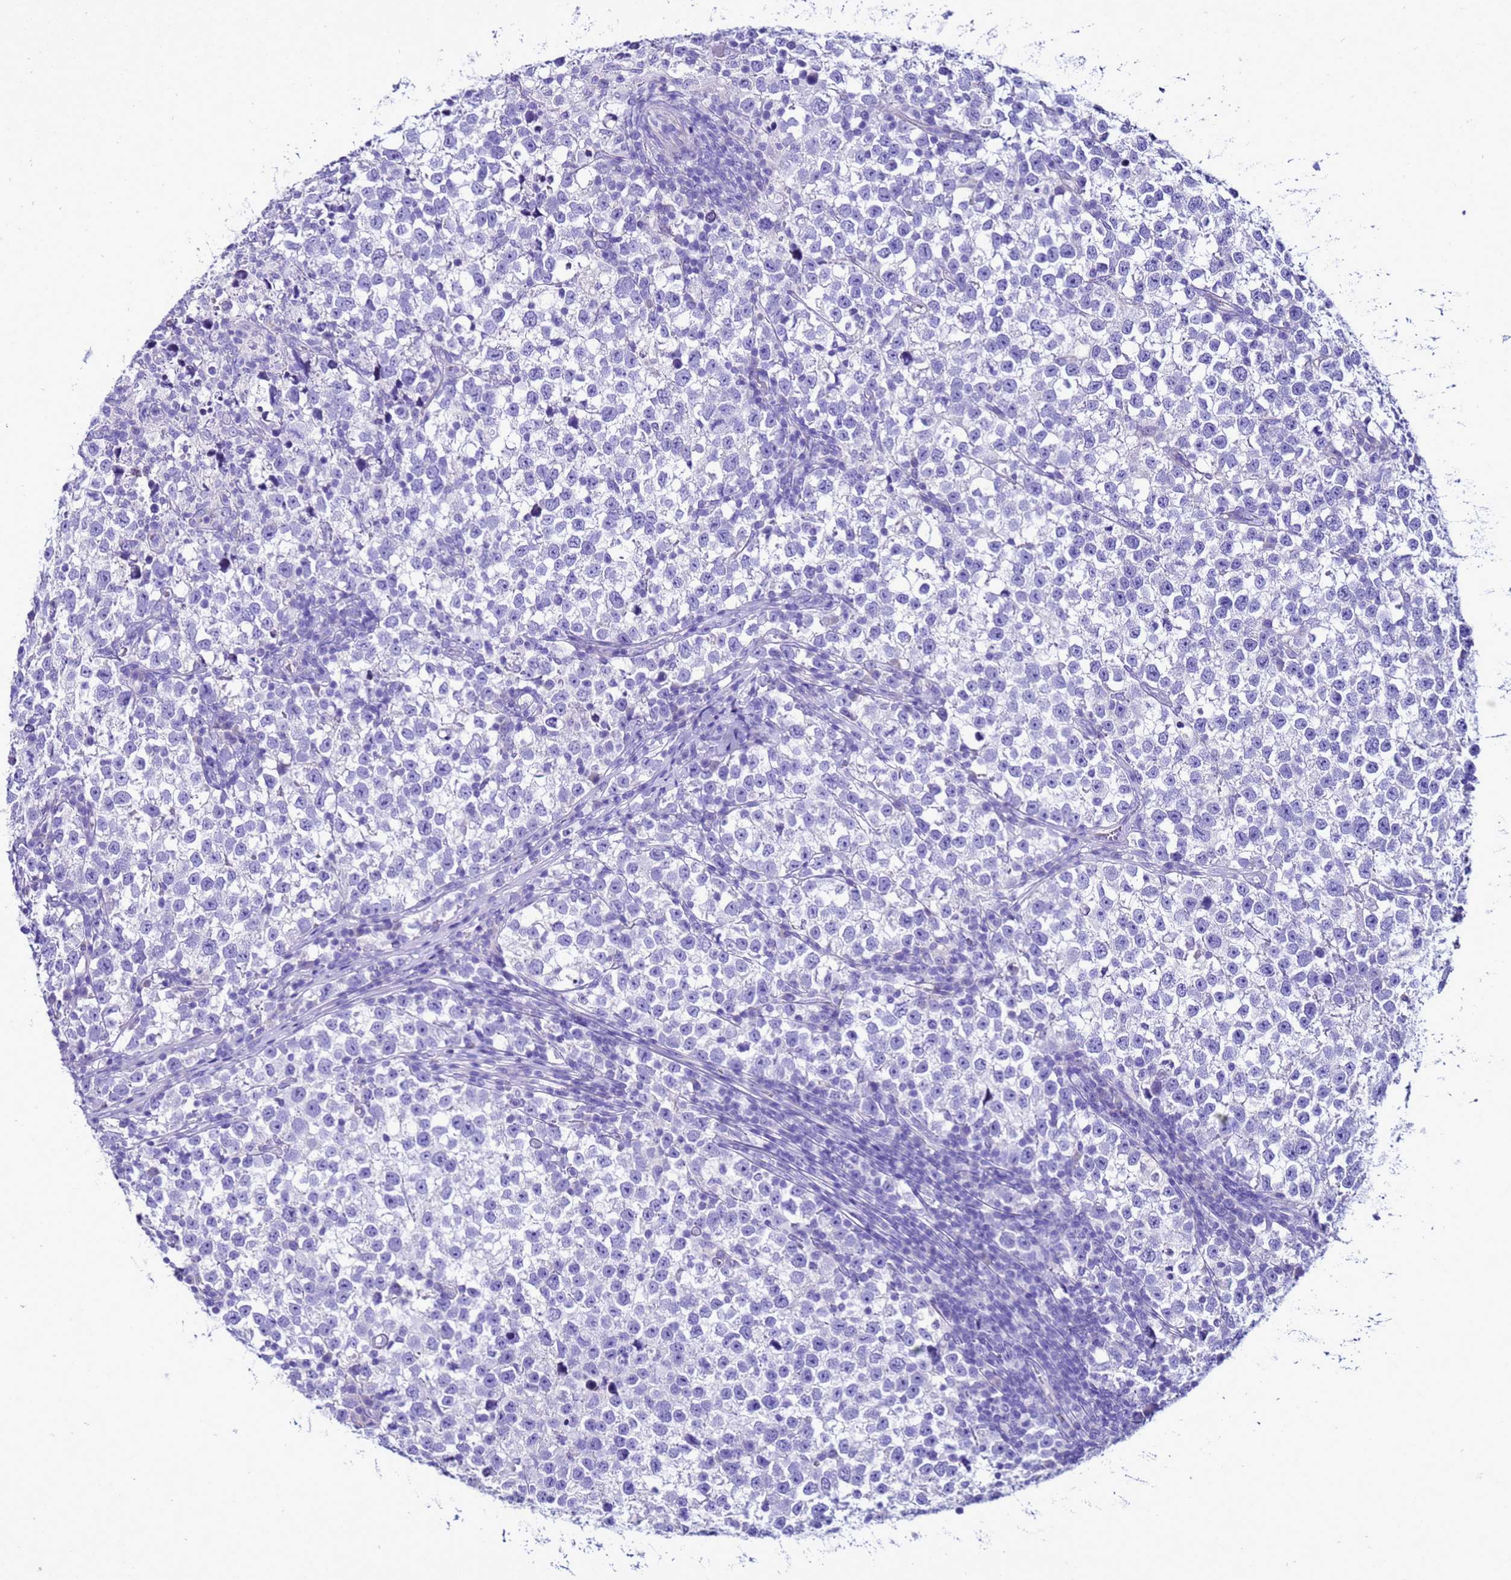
{"staining": {"intensity": "negative", "quantity": "none", "location": "none"}, "tissue": "testis cancer", "cell_type": "Tumor cells", "image_type": "cancer", "snomed": [{"axis": "morphology", "description": "Normal tissue, NOS"}, {"axis": "morphology", "description": "Seminoma, NOS"}, {"axis": "topography", "description": "Testis"}], "caption": "The immunohistochemistry (IHC) micrograph has no significant staining in tumor cells of seminoma (testis) tissue.", "gene": "BEST2", "patient": {"sex": "male", "age": 43}}